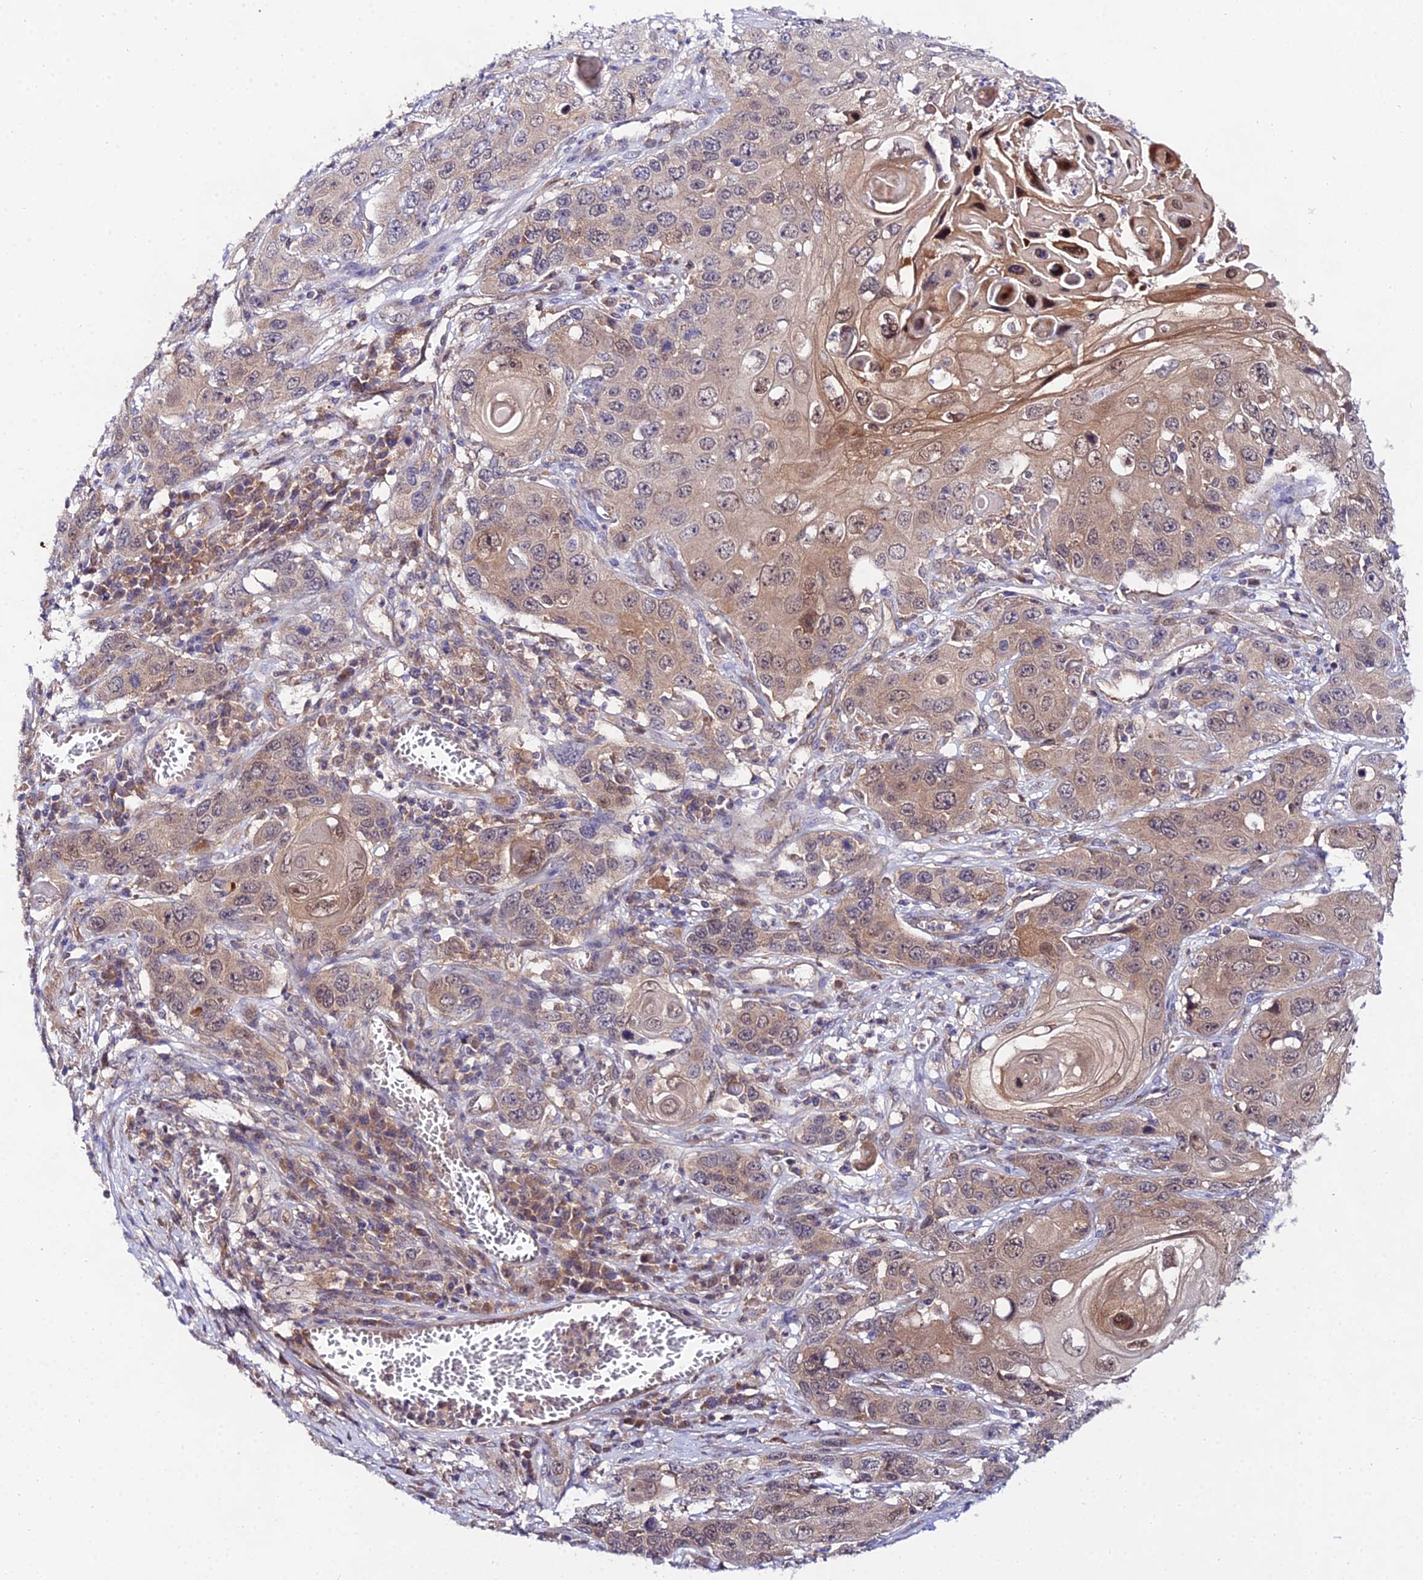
{"staining": {"intensity": "weak", "quantity": ">75%", "location": "cytoplasmic/membranous,nuclear"}, "tissue": "skin cancer", "cell_type": "Tumor cells", "image_type": "cancer", "snomed": [{"axis": "morphology", "description": "Squamous cell carcinoma, NOS"}, {"axis": "topography", "description": "Skin"}], "caption": "Protein expression analysis of human skin cancer (squamous cell carcinoma) reveals weak cytoplasmic/membranous and nuclear positivity in about >75% of tumor cells. (DAB IHC, brown staining for protein, blue staining for nuclei).", "gene": "PPP2R2C", "patient": {"sex": "male", "age": 55}}